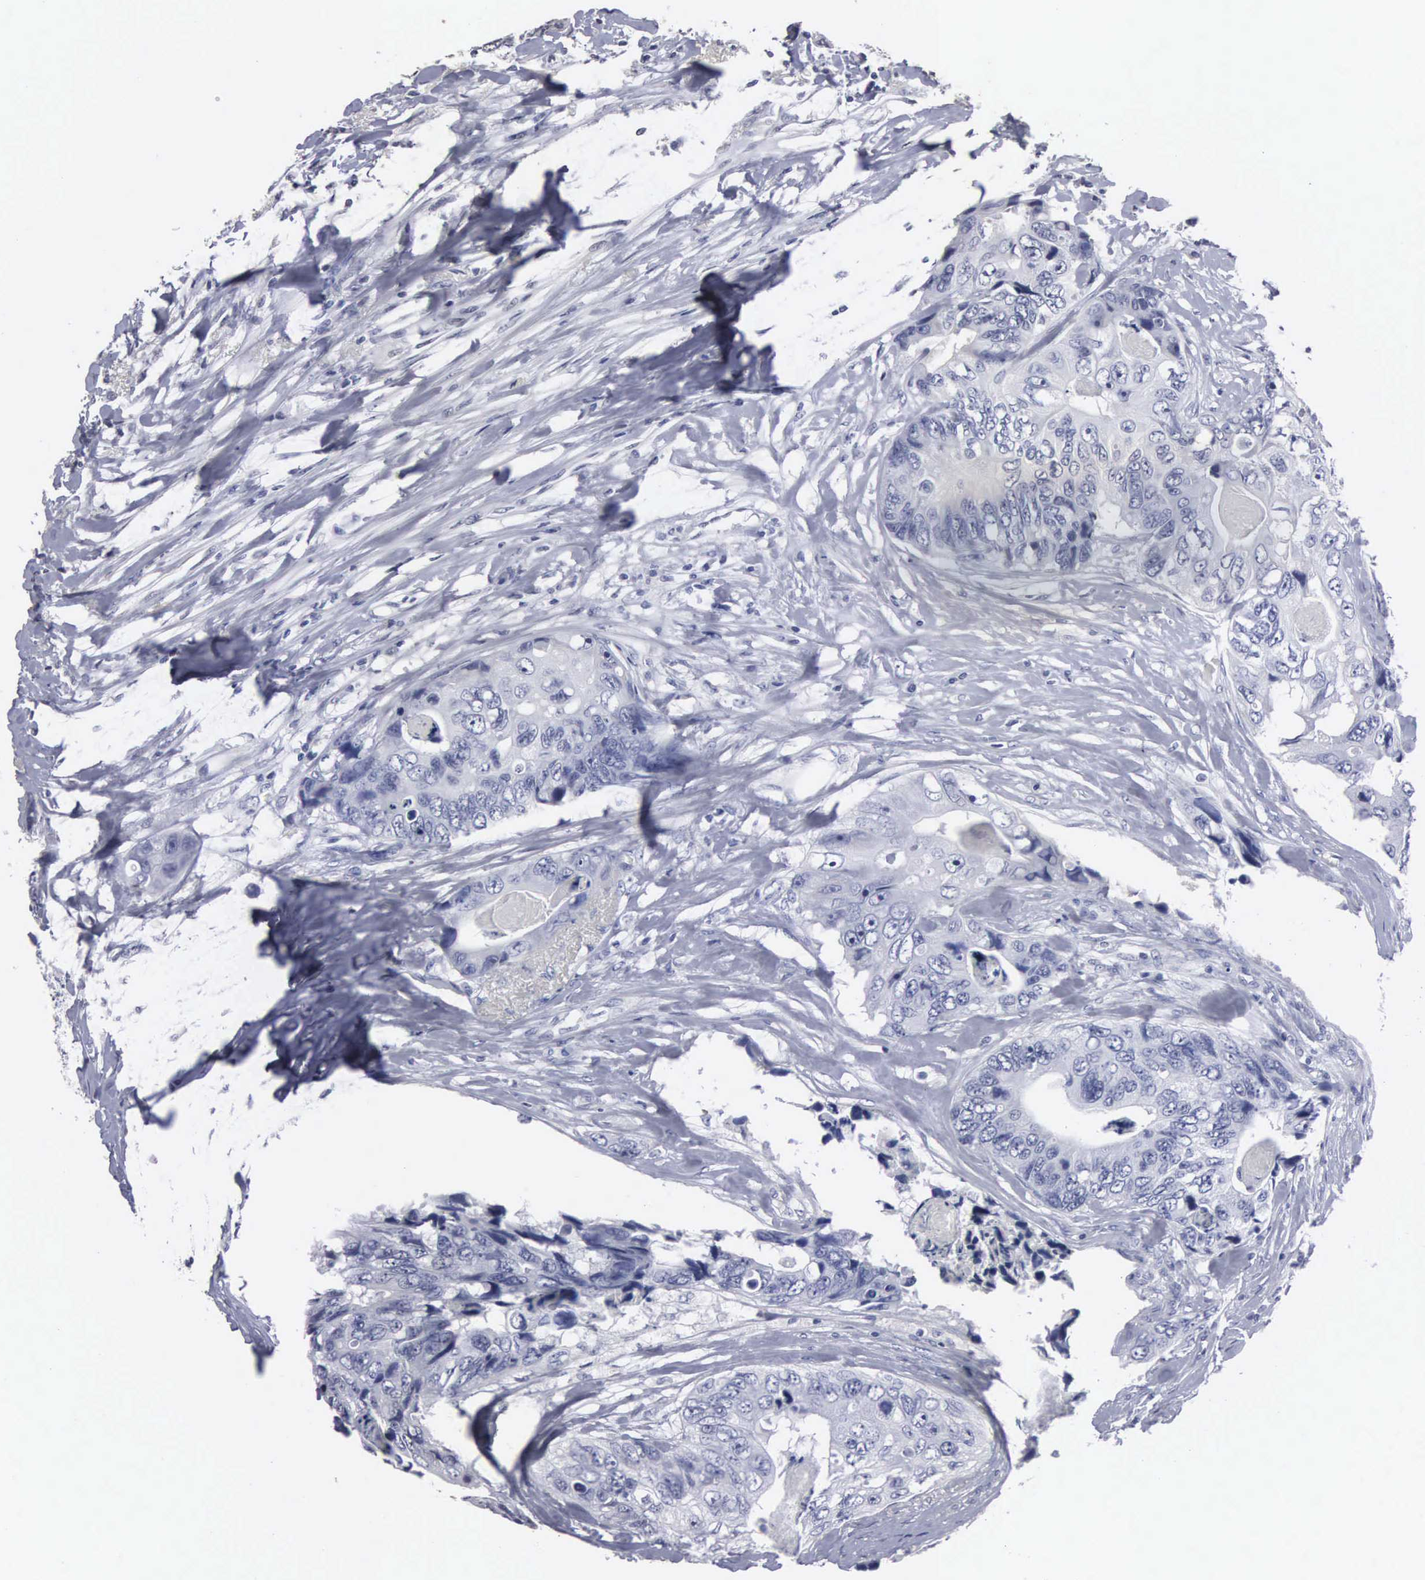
{"staining": {"intensity": "negative", "quantity": "none", "location": "none"}, "tissue": "colorectal cancer", "cell_type": "Tumor cells", "image_type": "cancer", "snomed": [{"axis": "morphology", "description": "Adenocarcinoma, NOS"}, {"axis": "topography", "description": "Colon"}], "caption": "Immunohistochemistry histopathology image of adenocarcinoma (colorectal) stained for a protein (brown), which exhibits no expression in tumor cells.", "gene": "UPB1", "patient": {"sex": "female", "age": 86}}